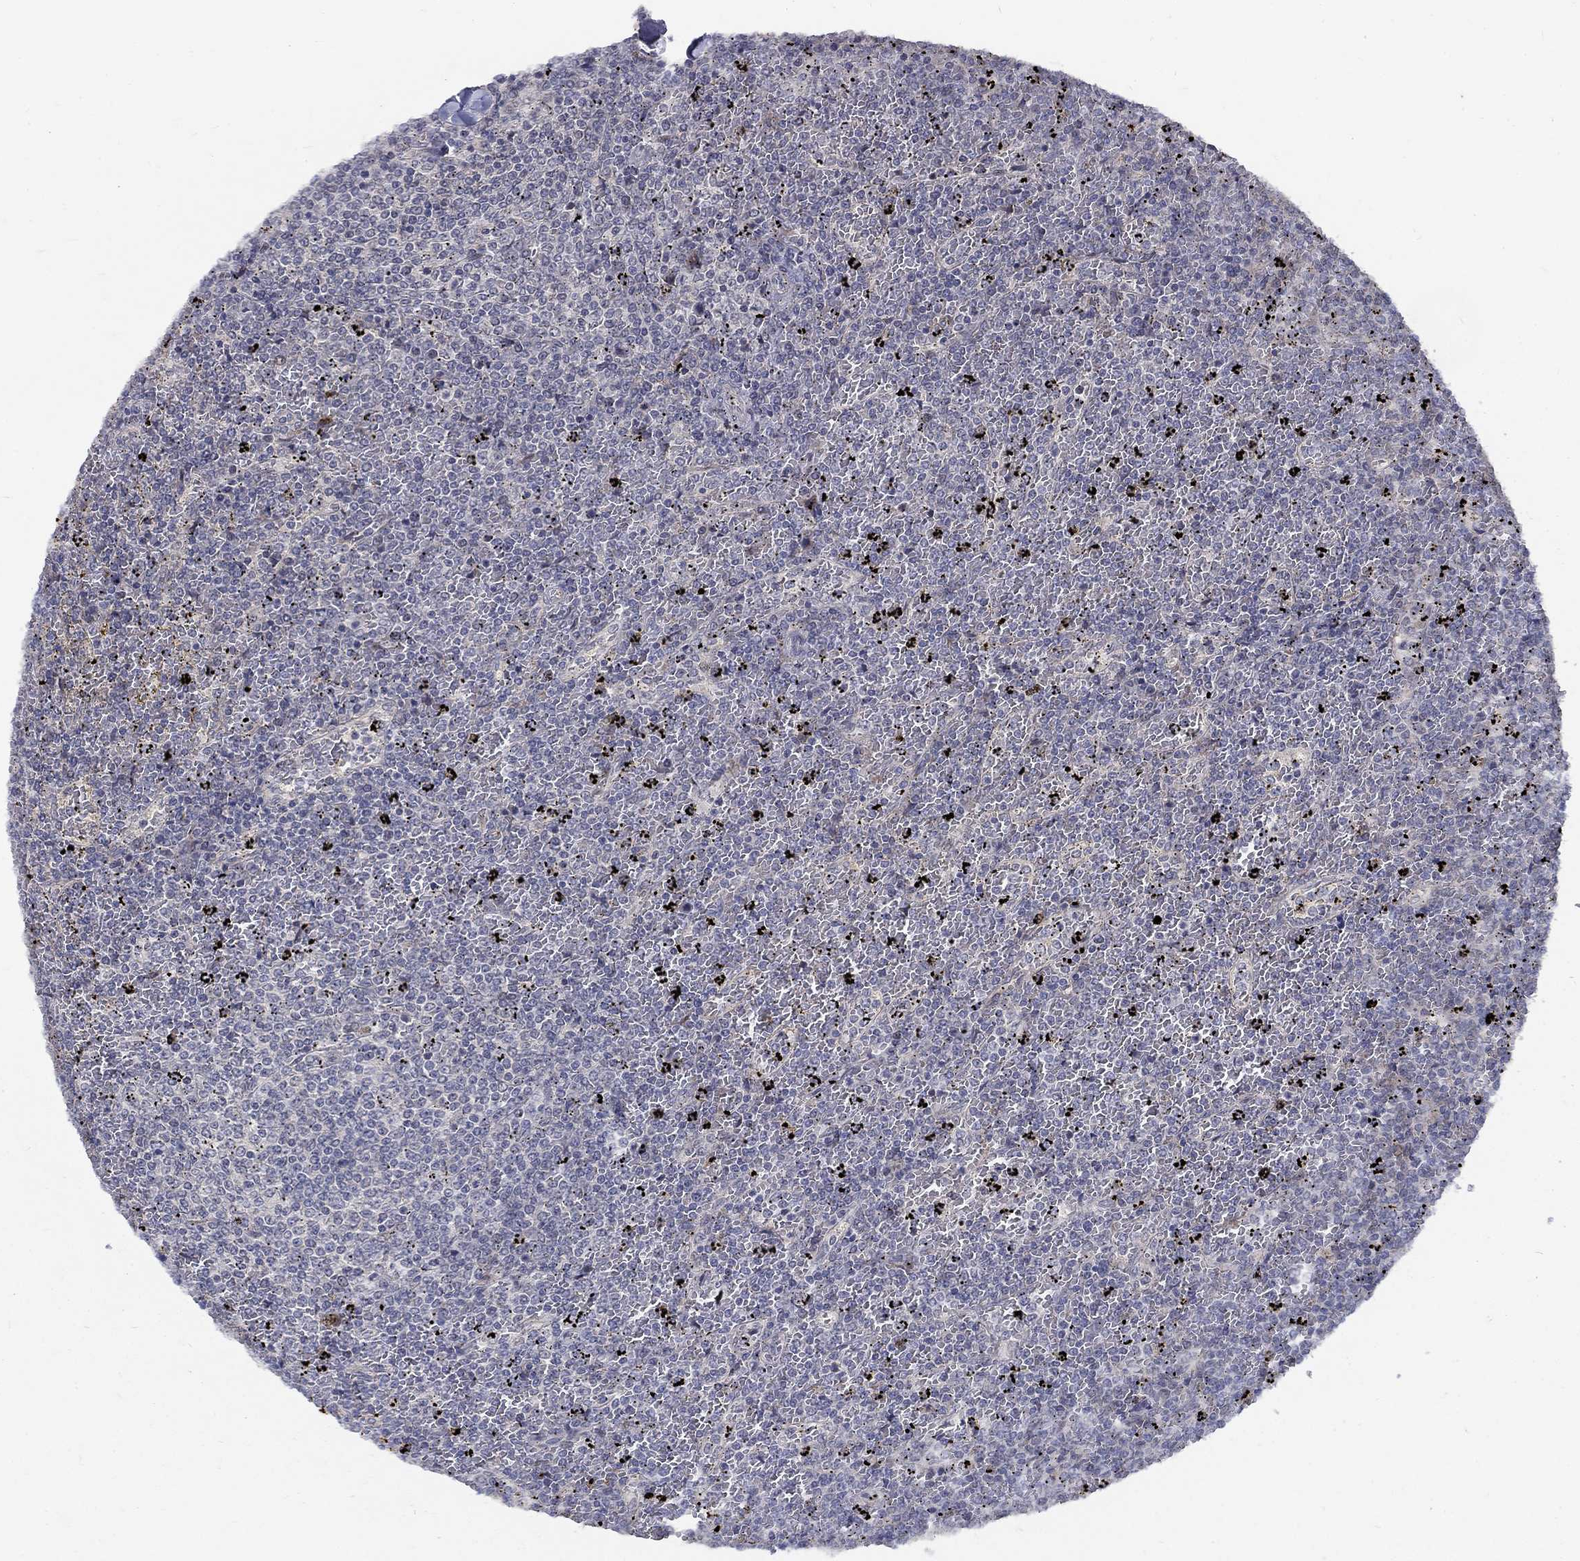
{"staining": {"intensity": "negative", "quantity": "none", "location": "none"}, "tissue": "lymphoma", "cell_type": "Tumor cells", "image_type": "cancer", "snomed": [{"axis": "morphology", "description": "Malignant lymphoma, non-Hodgkin's type, Low grade"}, {"axis": "topography", "description": "Spleen"}], "caption": "Tumor cells are negative for brown protein staining in lymphoma. (DAB (3,3'-diaminobenzidine) immunohistochemistry (IHC) visualized using brightfield microscopy, high magnification).", "gene": "FAM3B", "patient": {"sex": "female", "age": 77}}